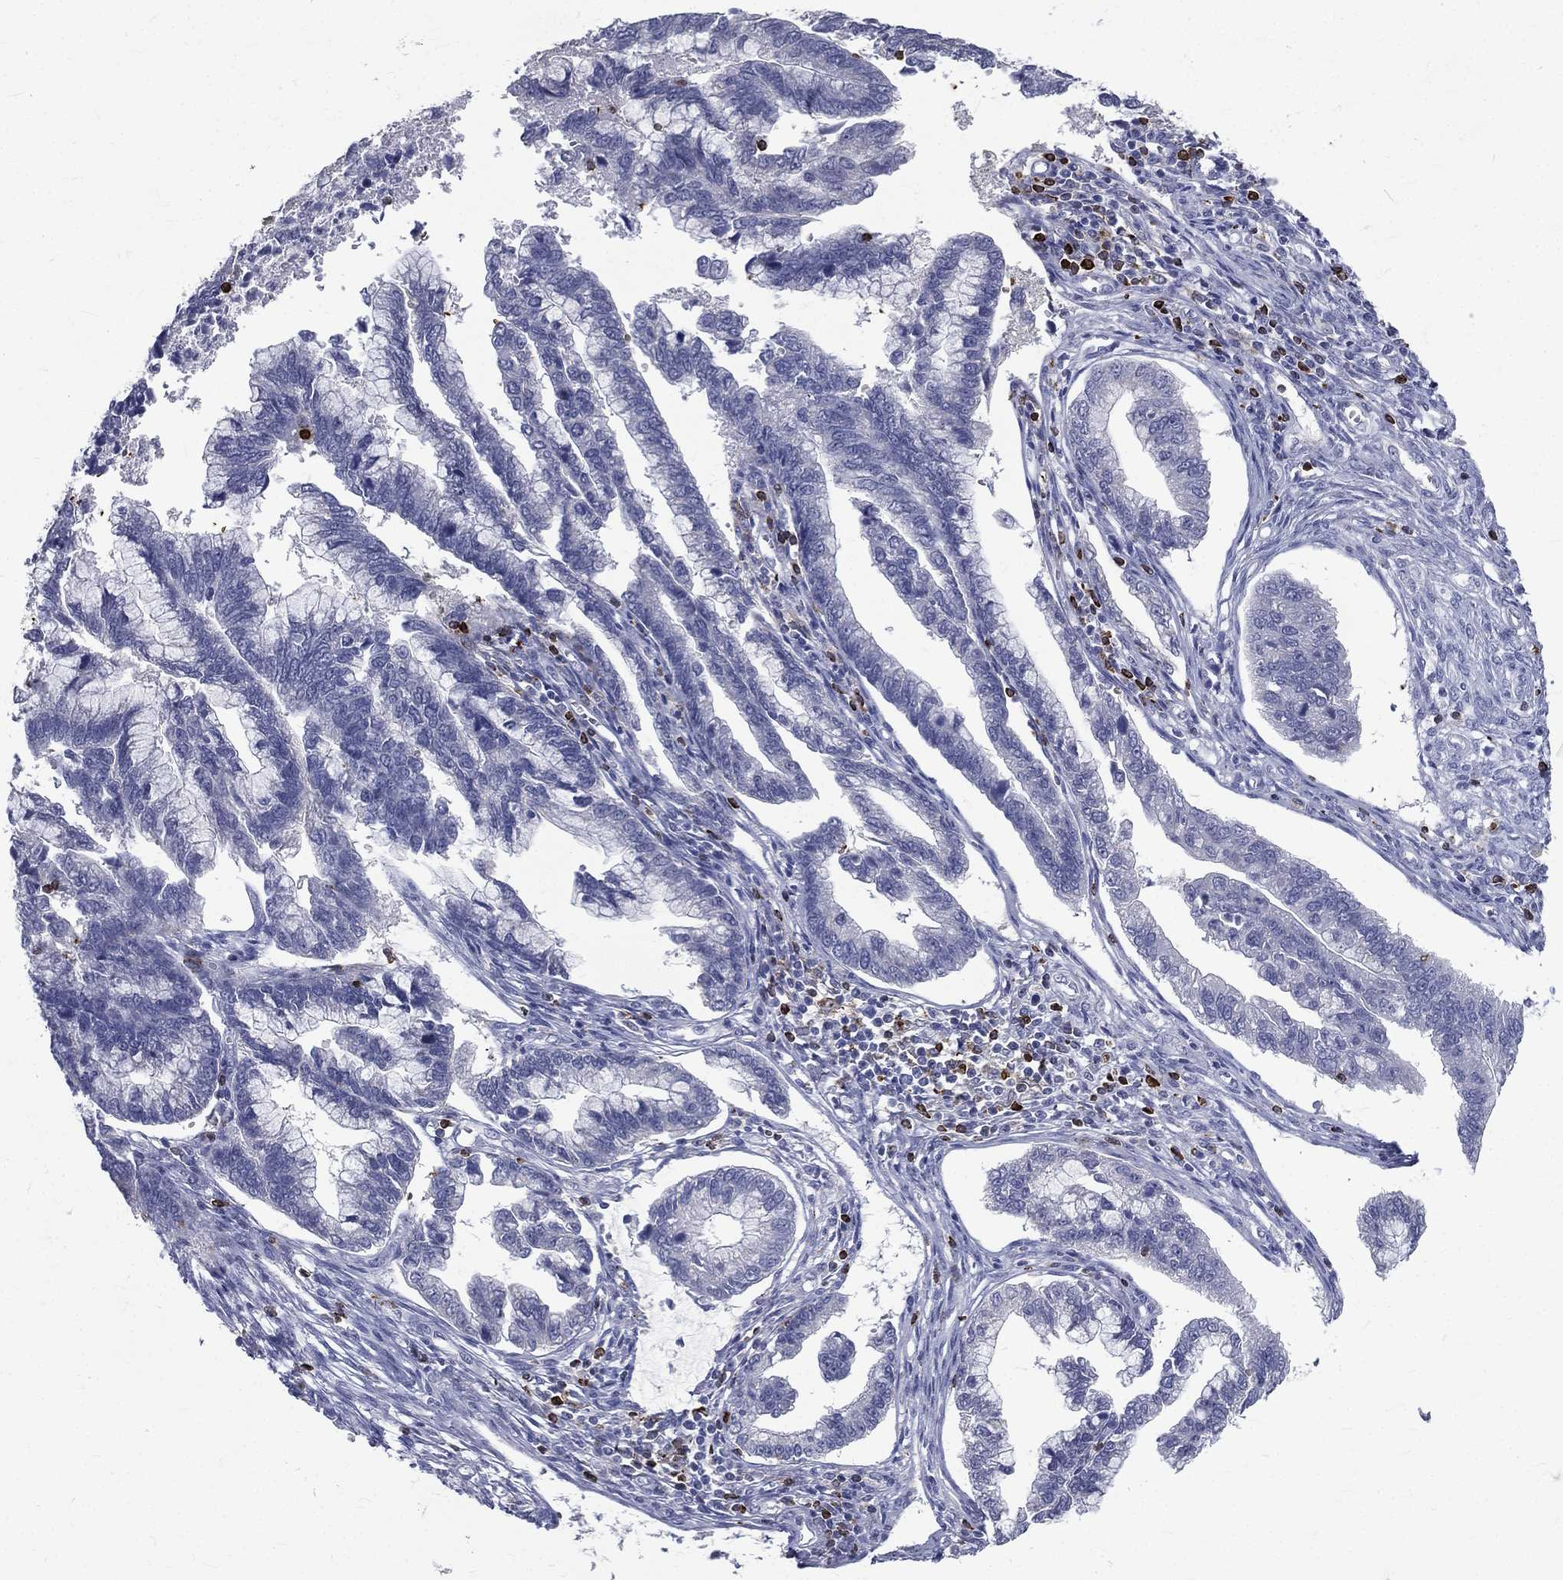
{"staining": {"intensity": "negative", "quantity": "none", "location": "none"}, "tissue": "cervical cancer", "cell_type": "Tumor cells", "image_type": "cancer", "snomed": [{"axis": "morphology", "description": "Adenocarcinoma, NOS"}, {"axis": "topography", "description": "Cervix"}], "caption": "Cervical adenocarcinoma stained for a protein using IHC reveals no positivity tumor cells.", "gene": "CTSW", "patient": {"sex": "female", "age": 44}}